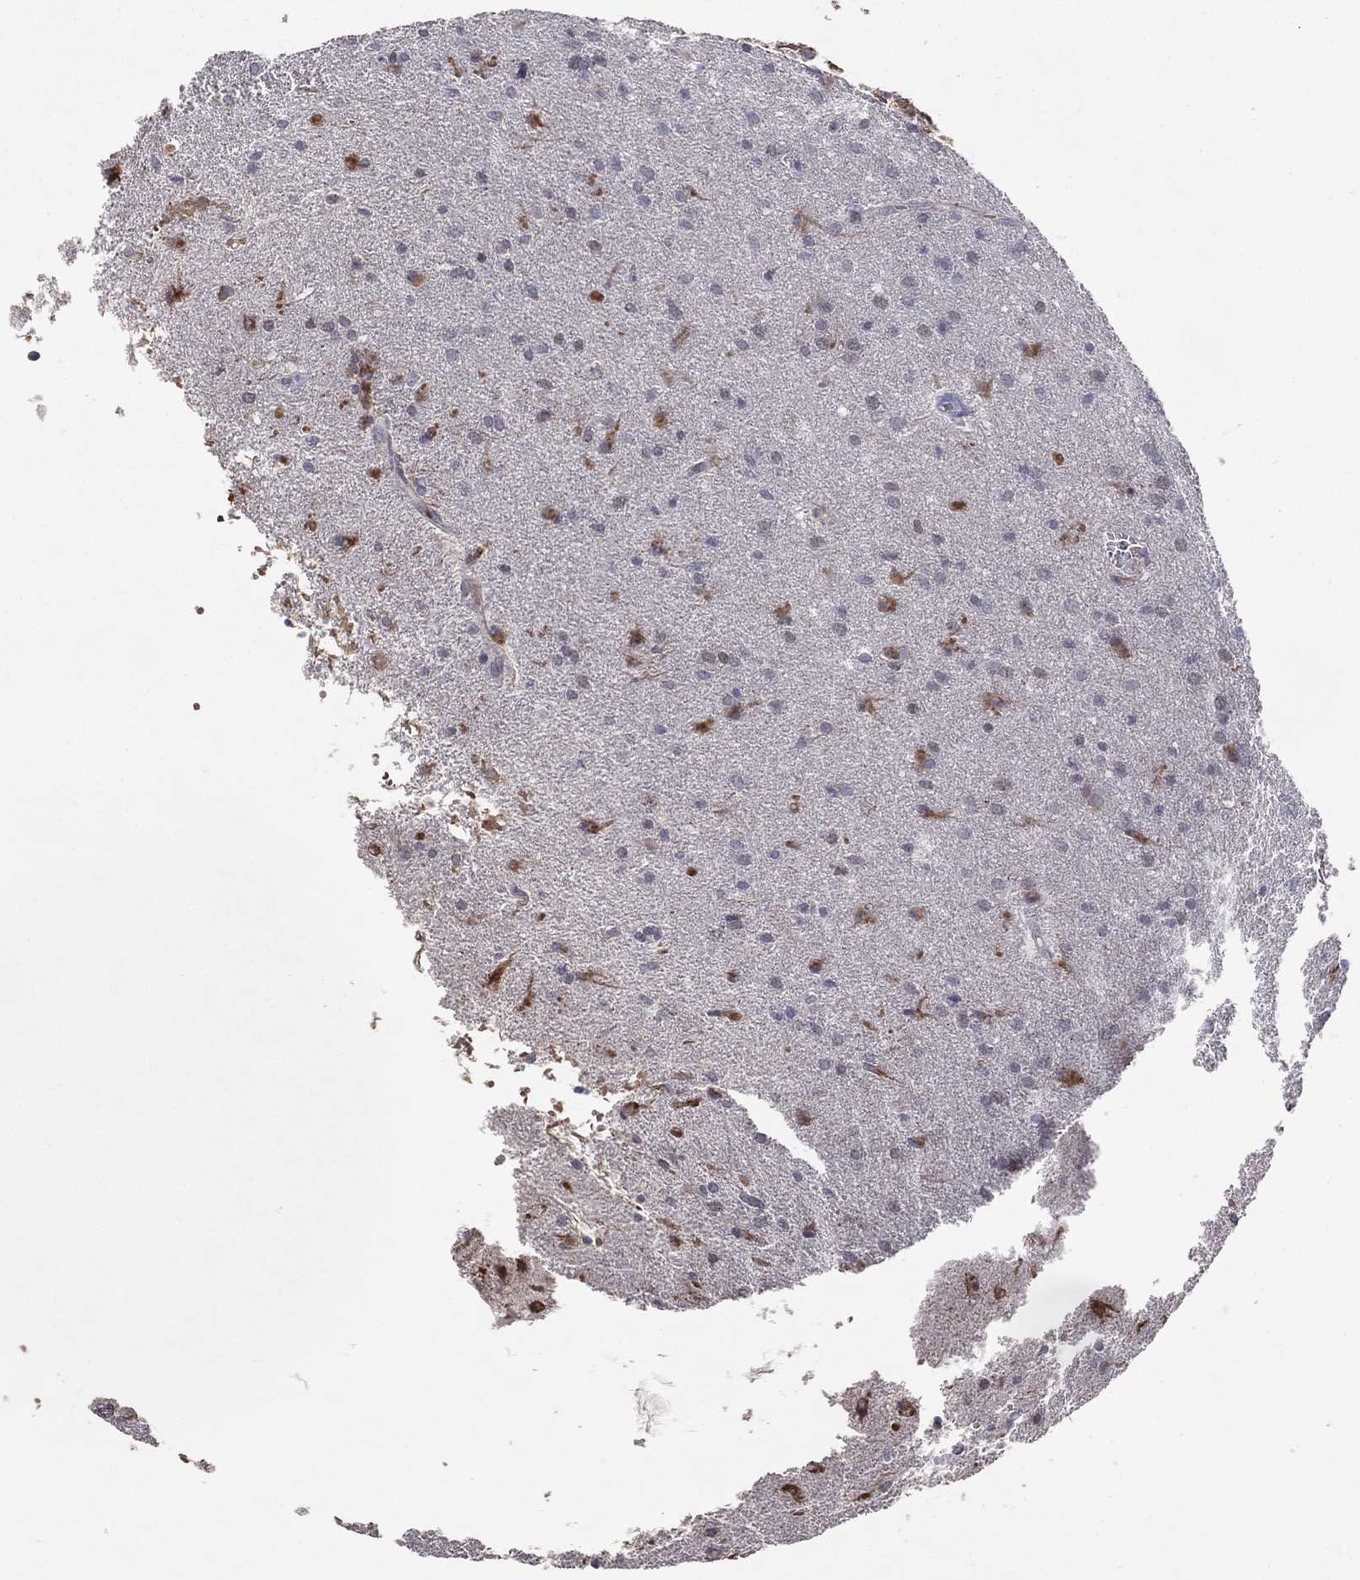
{"staining": {"intensity": "negative", "quantity": "none", "location": "none"}, "tissue": "glioma", "cell_type": "Tumor cells", "image_type": "cancer", "snomed": [{"axis": "morphology", "description": "Glioma, malignant, Low grade"}, {"axis": "topography", "description": "Brain"}], "caption": "A high-resolution micrograph shows immunohistochemistry (IHC) staining of glioma, which demonstrates no significant positivity in tumor cells. Nuclei are stained in blue.", "gene": "DNAH7", "patient": {"sex": "male", "age": 58}}